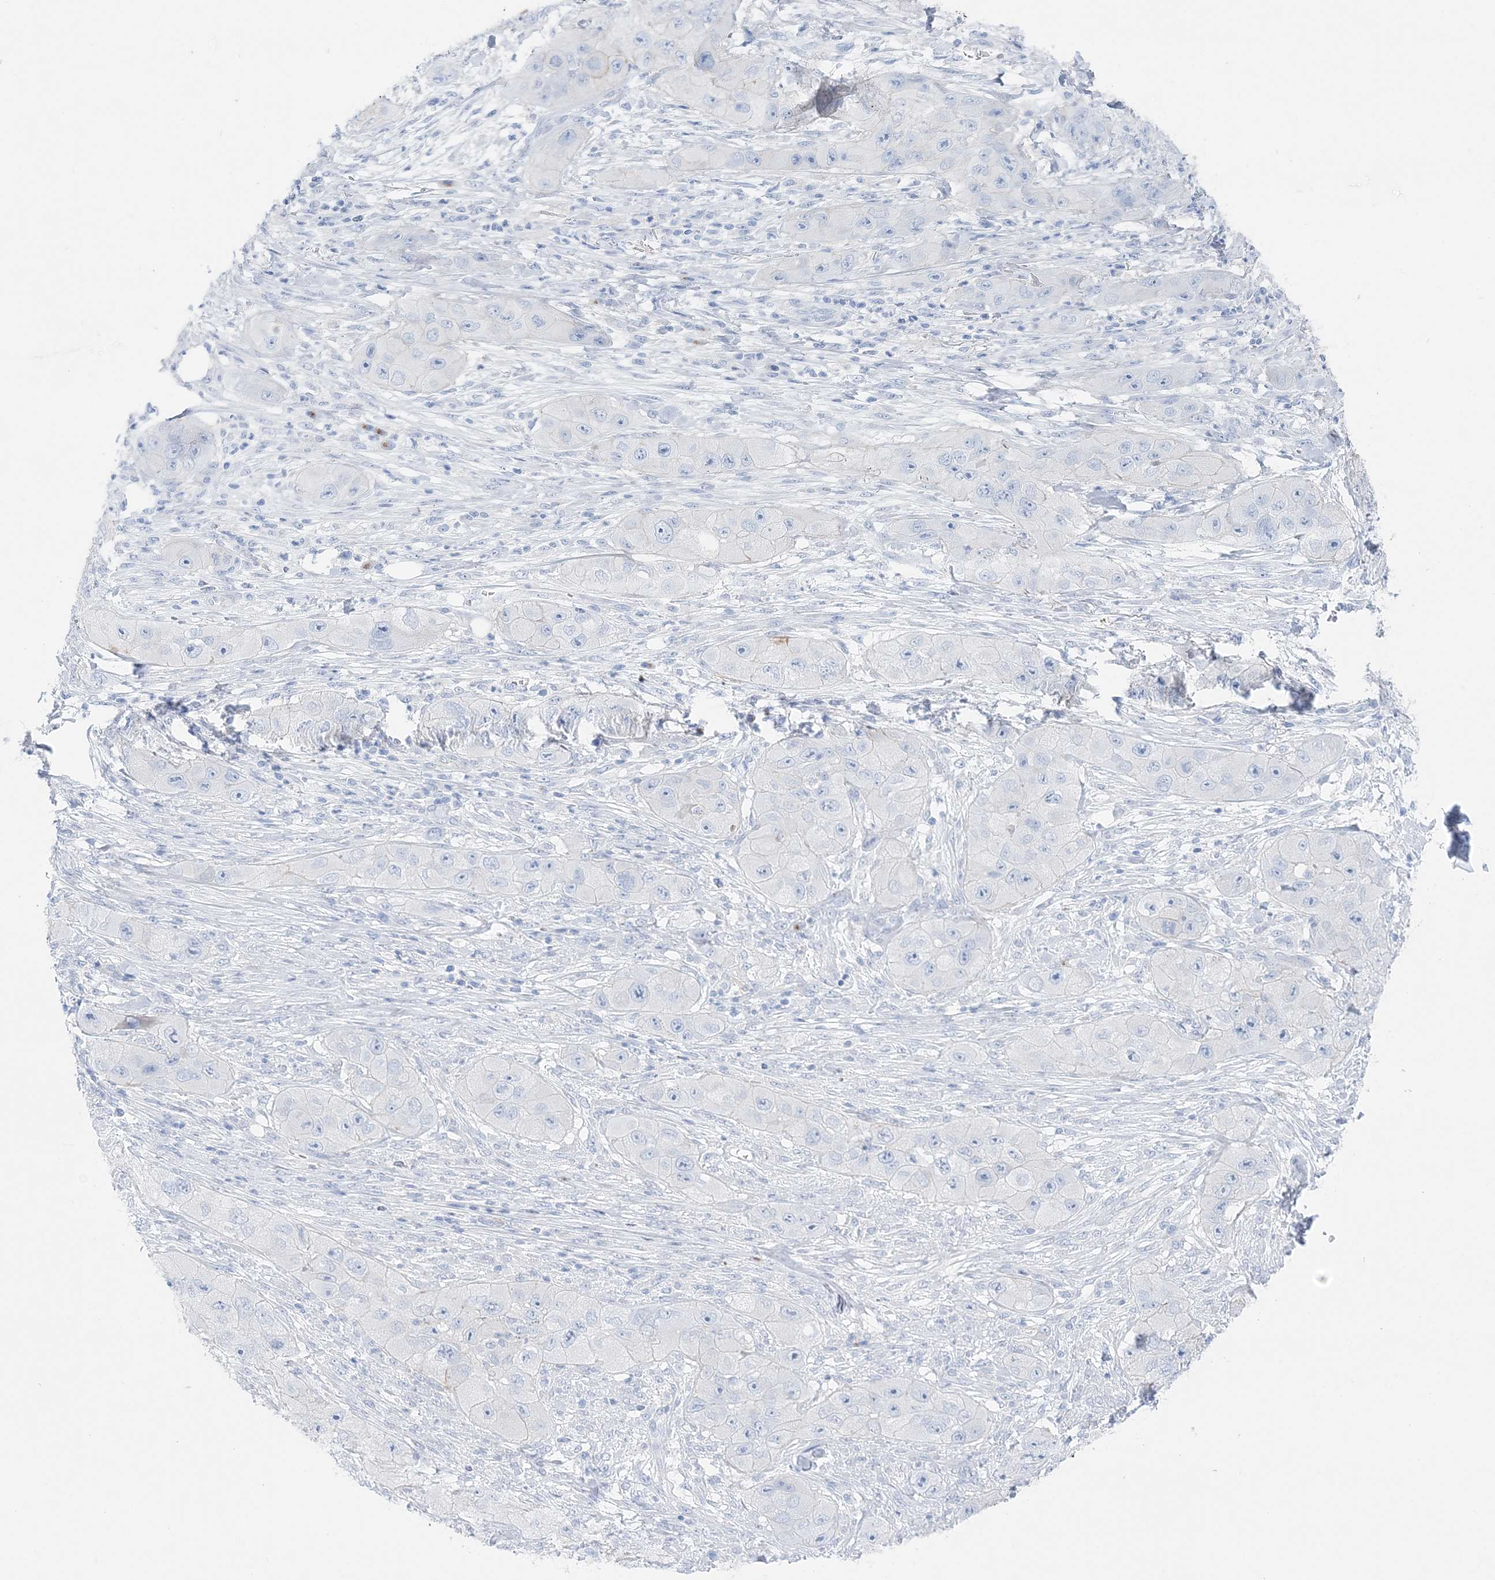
{"staining": {"intensity": "negative", "quantity": "none", "location": "none"}, "tissue": "skin cancer", "cell_type": "Tumor cells", "image_type": "cancer", "snomed": [{"axis": "morphology", "description": "Squamous cell carcinoma, NOS"}, {"axis": "topography", "description": "Skin"}, {"axis": "topography", "description": "Subcutis"}], "caption": "Immunohistochemistry micrograph of neoplastic tissue: human skin squamous cell carcinoma stained with DAB shows no significant protein expression in tumor cells.", "gene": "SLC5A6", "patient": {"sex": "male", "age": 73}}